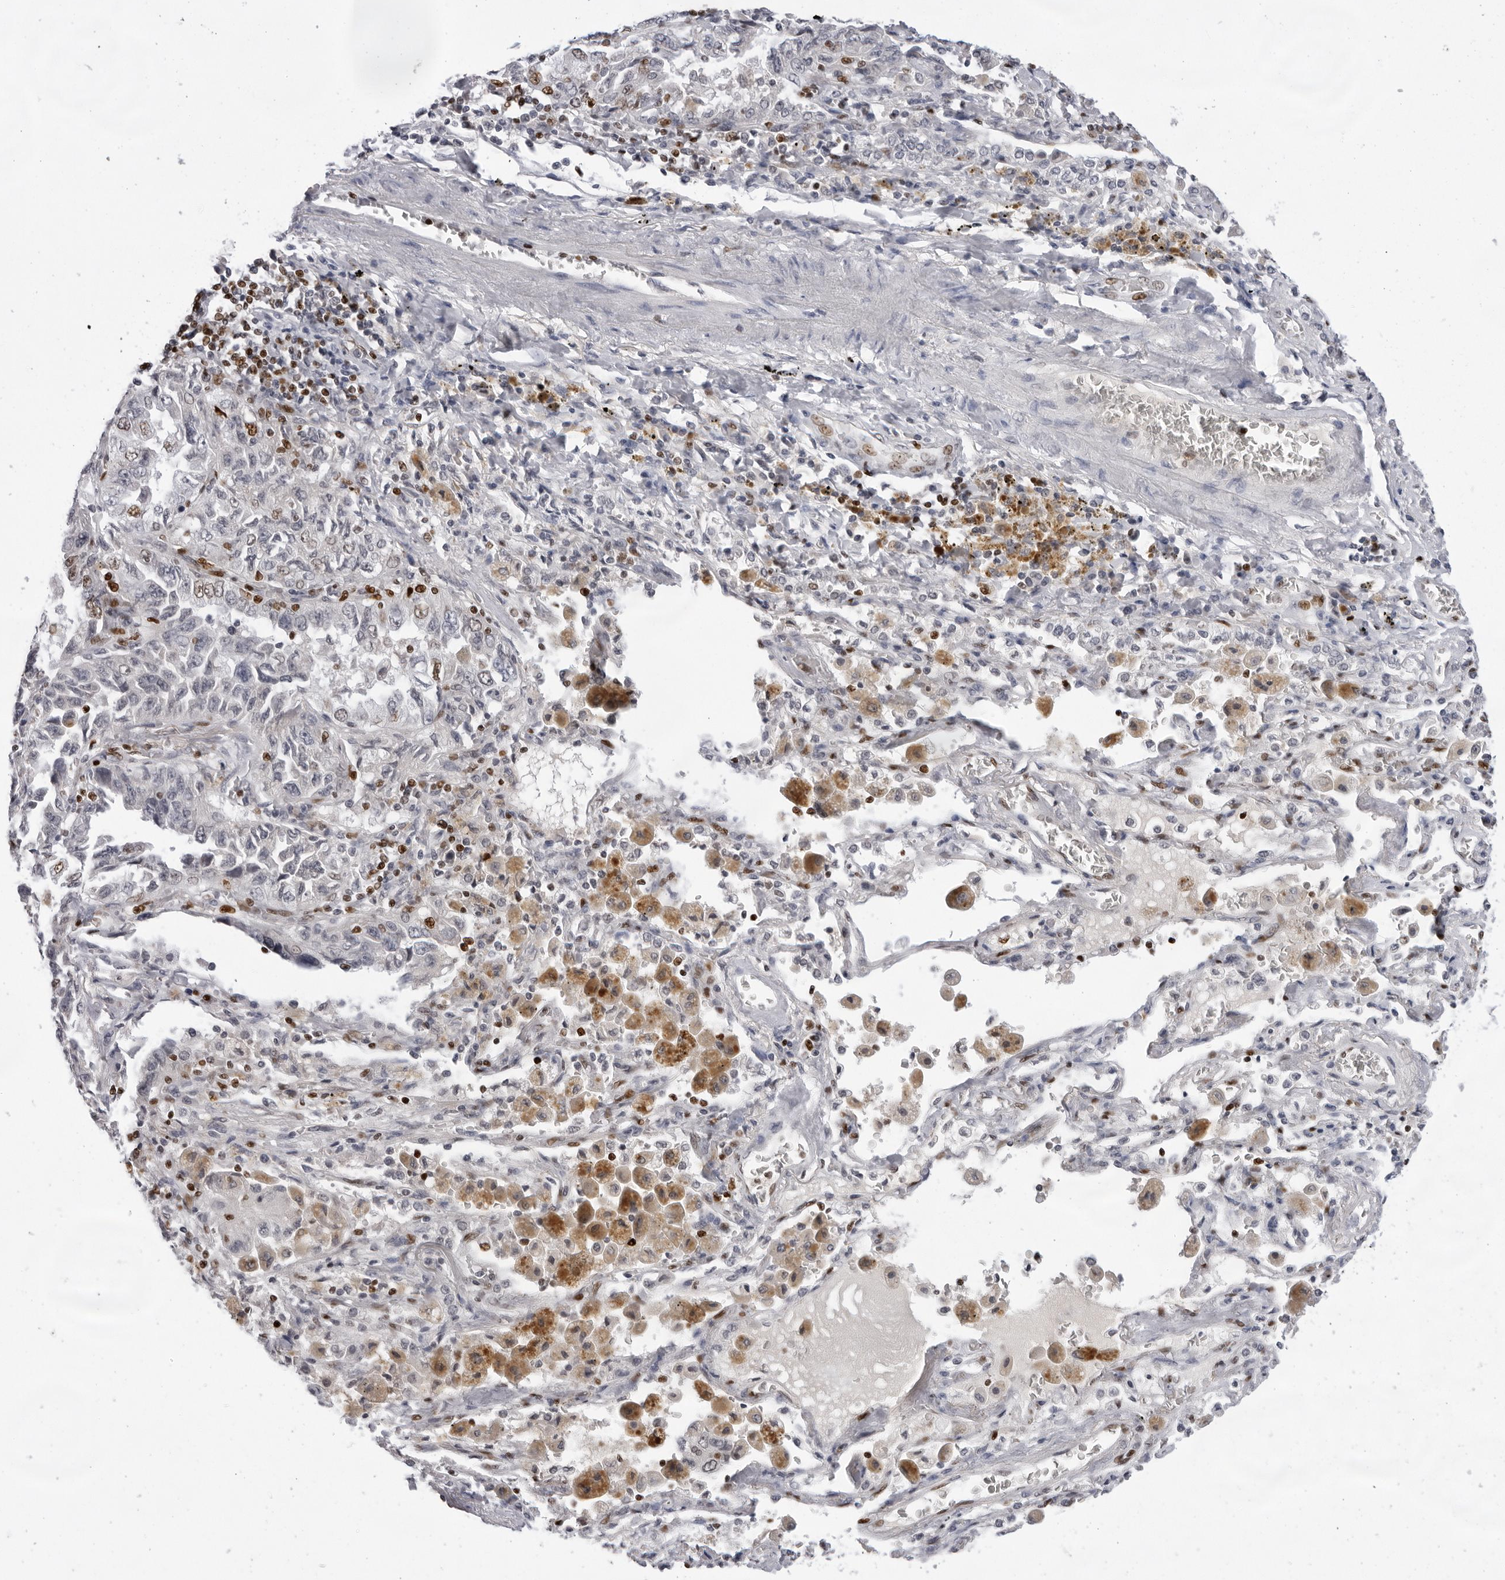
{"staining": {"intensity": "weak", "quantity": "<25%", "location": "nuclear"}, "tissue": "lung cancer", "cell_type": "Tumor cells", "image_type": "cancer", "snomed": [{"axis": "morphology", "description": "Adenocarcinoma, NOS"}, {"axis": "topography", "description": "Lung"}], "caption": "A high-resolution histopathology image shows immunohistochemistry (IHC) staining of lung adenocarcinoma, which demonstrates no significant staining in tumor cells. The staining was performed using DAB to visualize the protein expression in brown, while the nuclei were stained in blue with hematoxylin (Magnification: 20x).", "gene": "OGG1", "patient": {"sex": "female", "age": 51}}